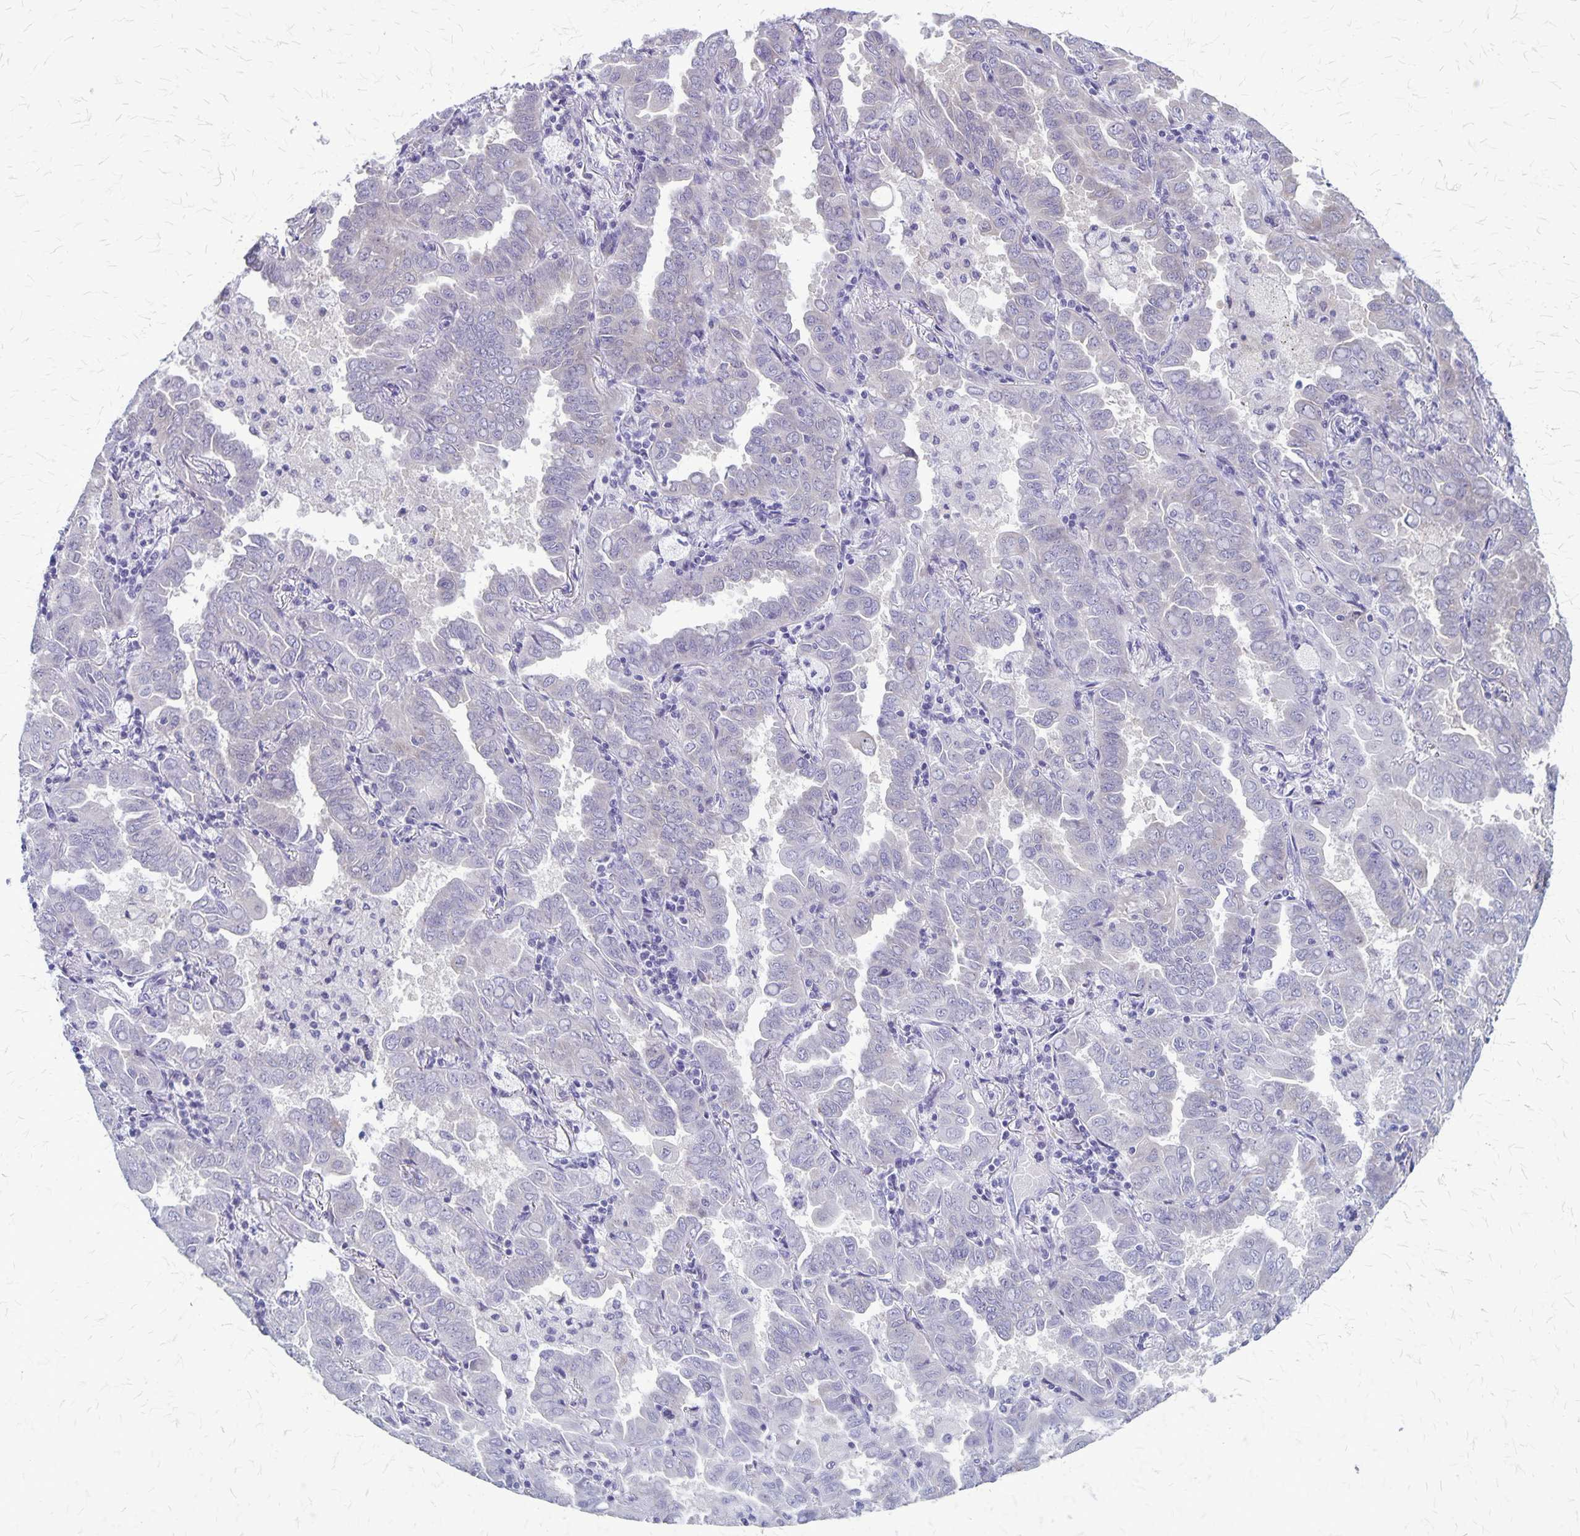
{"staining": {"intensity": "negative", "quantity": "none", "location": "none"}, "tissue": "lung cancer", "cell_type": "Tumor cells", "image_type": "cancer", "snomed": [{"axis": "morphology", "description": "Adenocarcinoma, NOS"}, {"axis": "topography", "description": "Lung"}], "caption": "DAB immunohistochemical staining of lung cancer (adenocarcinoma) reveals no significant positivity in tumor cells.", "gene": "PLXNB3", "patient": {"sex": "male", "age": 64}}